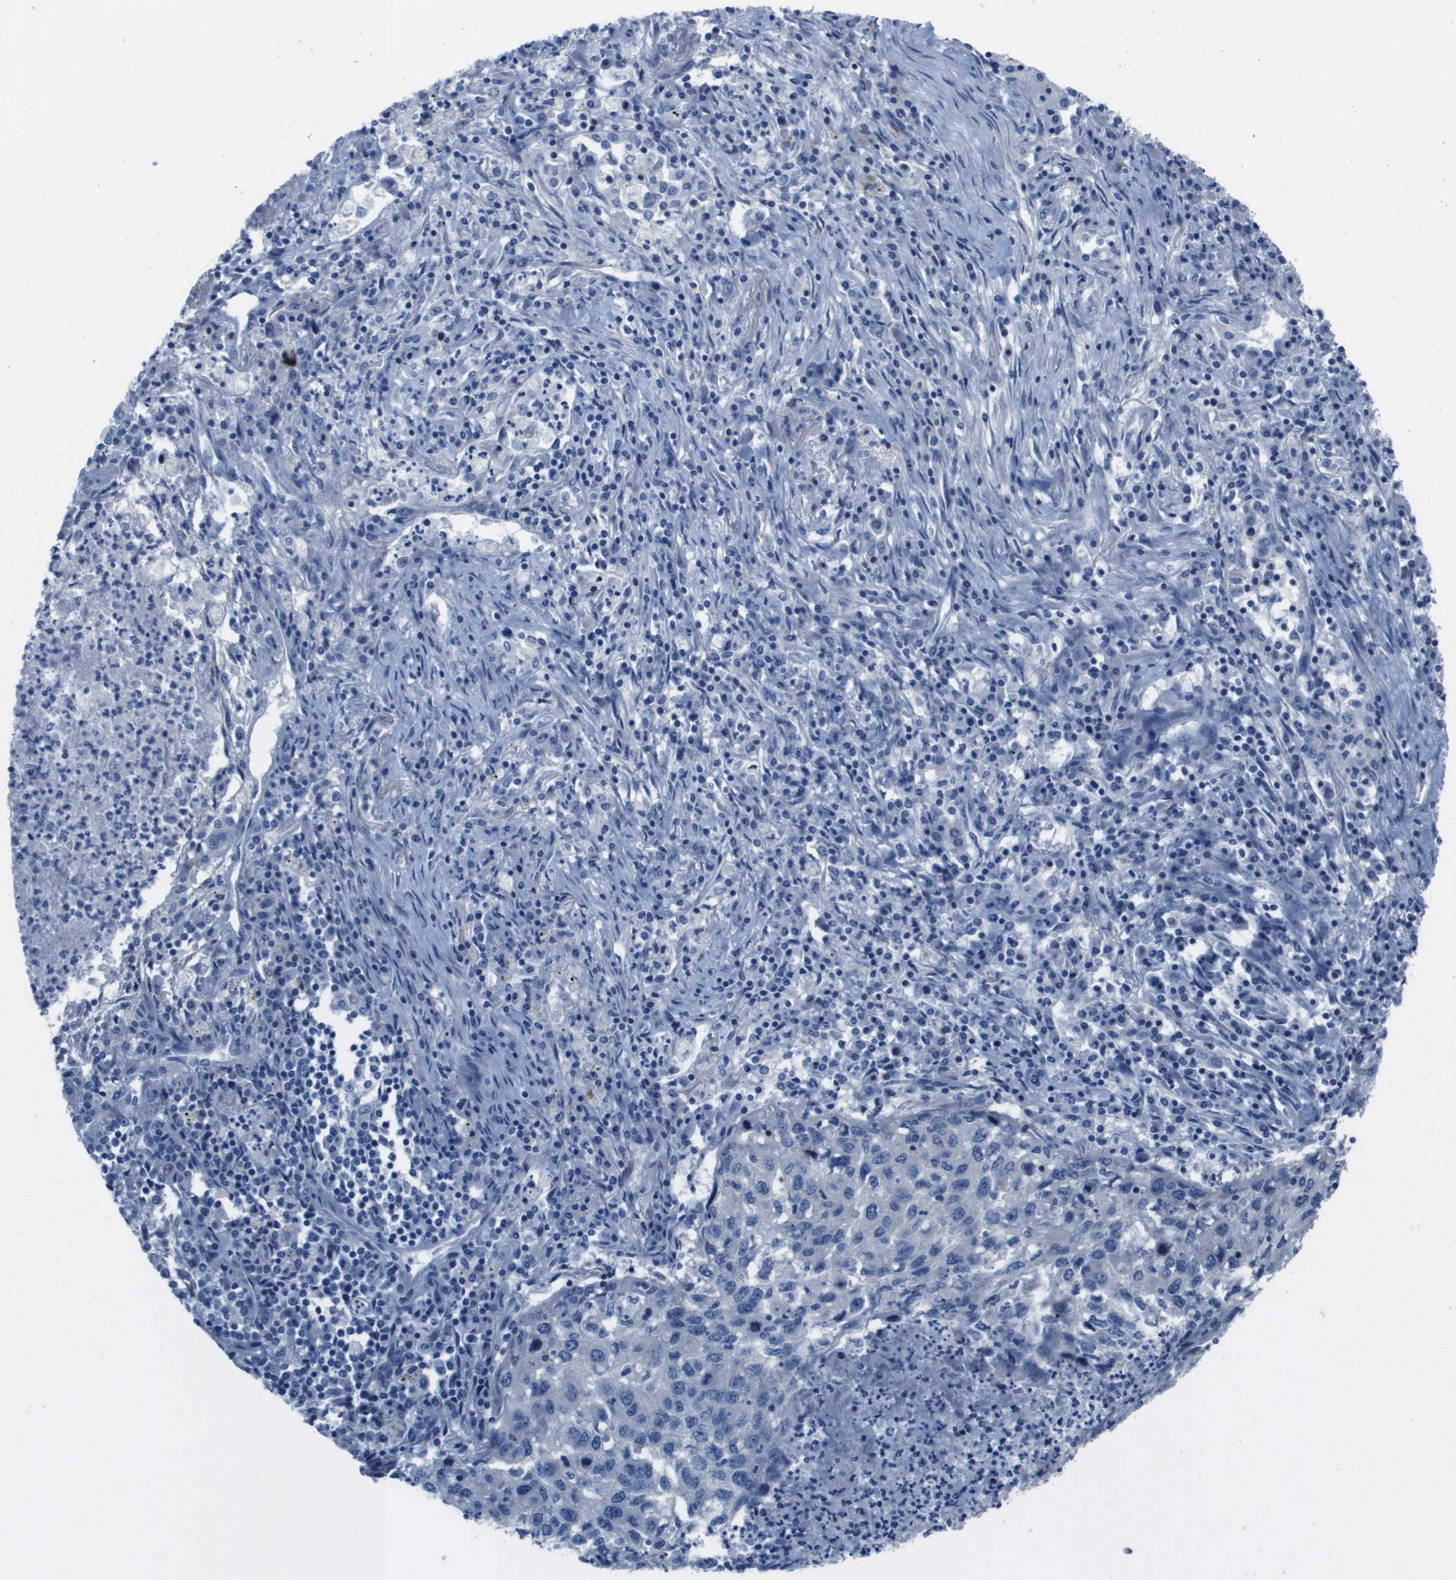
{"staining": {"intensity": "negative", "quantity": "none", "location": "none"}, "tissue": "lung cancer", "cell_type": "Tumor cells", "image_type": "cancer", "snomed": [{"axis": "morphology", "description": "Squamous cell carcinoma, NOS"}, {"axis": "topography", "description": "Lung"}], "caption": "This is an immunohistochemistry (IHC) micrograph of lung cancer. There is no staining in tumor cells.", "gene": "NCS1", "patient": {"sex": "female", "age": 63}}